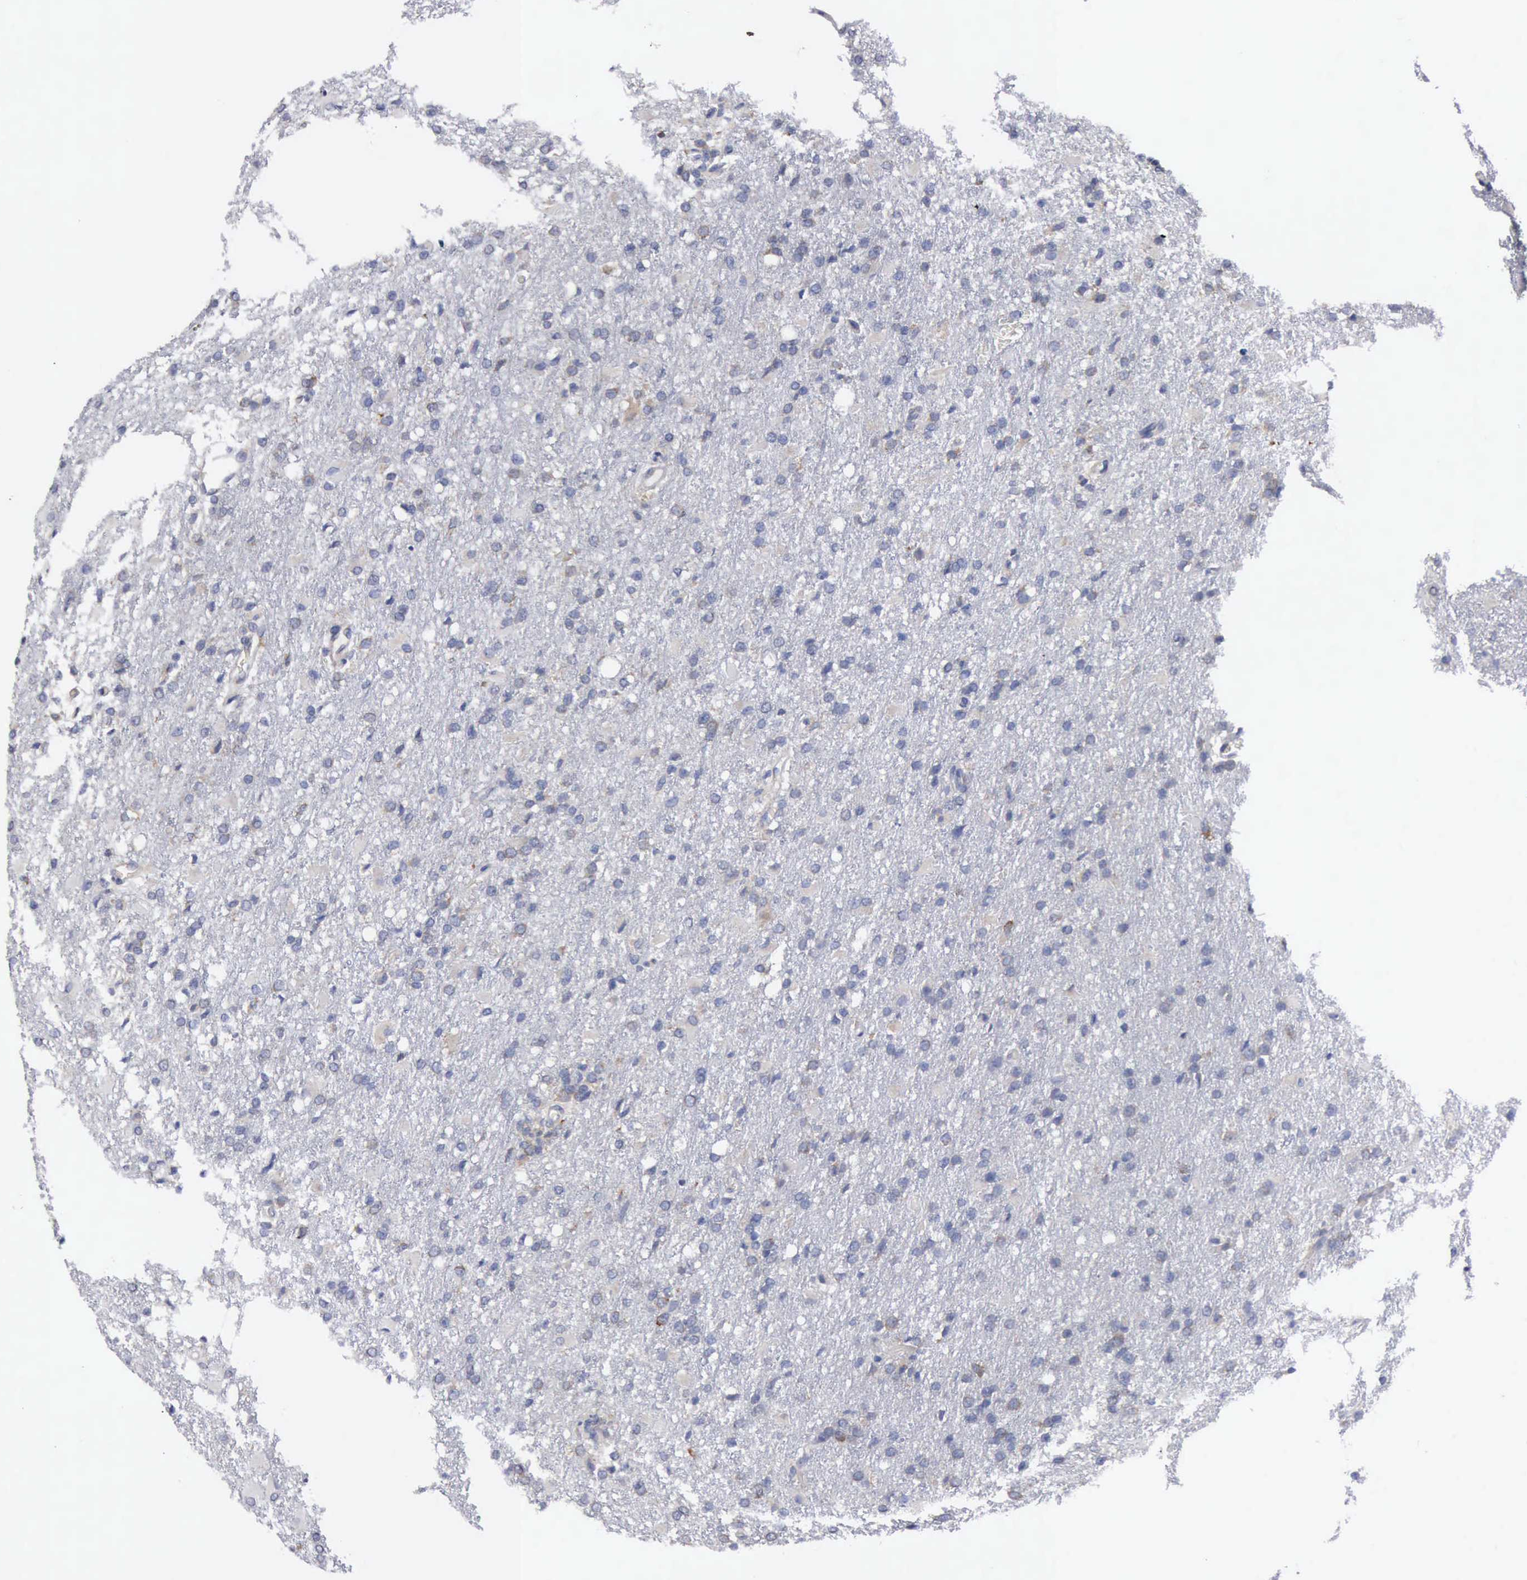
{"staining": {"intensity": "negative", "quantity": "none", "location": "none"}, "tissue": "glioma", "cell_type": "Tumor cells", "image_type": "cancer", "snomed": [{"axis": "morphology", "description": "Glioma, malignant, High grade"}, {"axis": "topography", "description": "Brain"}], "caption": "Histopathology image shows no significant protein positivity in tumor cells of malignant glioma (high-grade).", "gene": "TXLNG", "patient": {"sex": "male", "age": 68}}